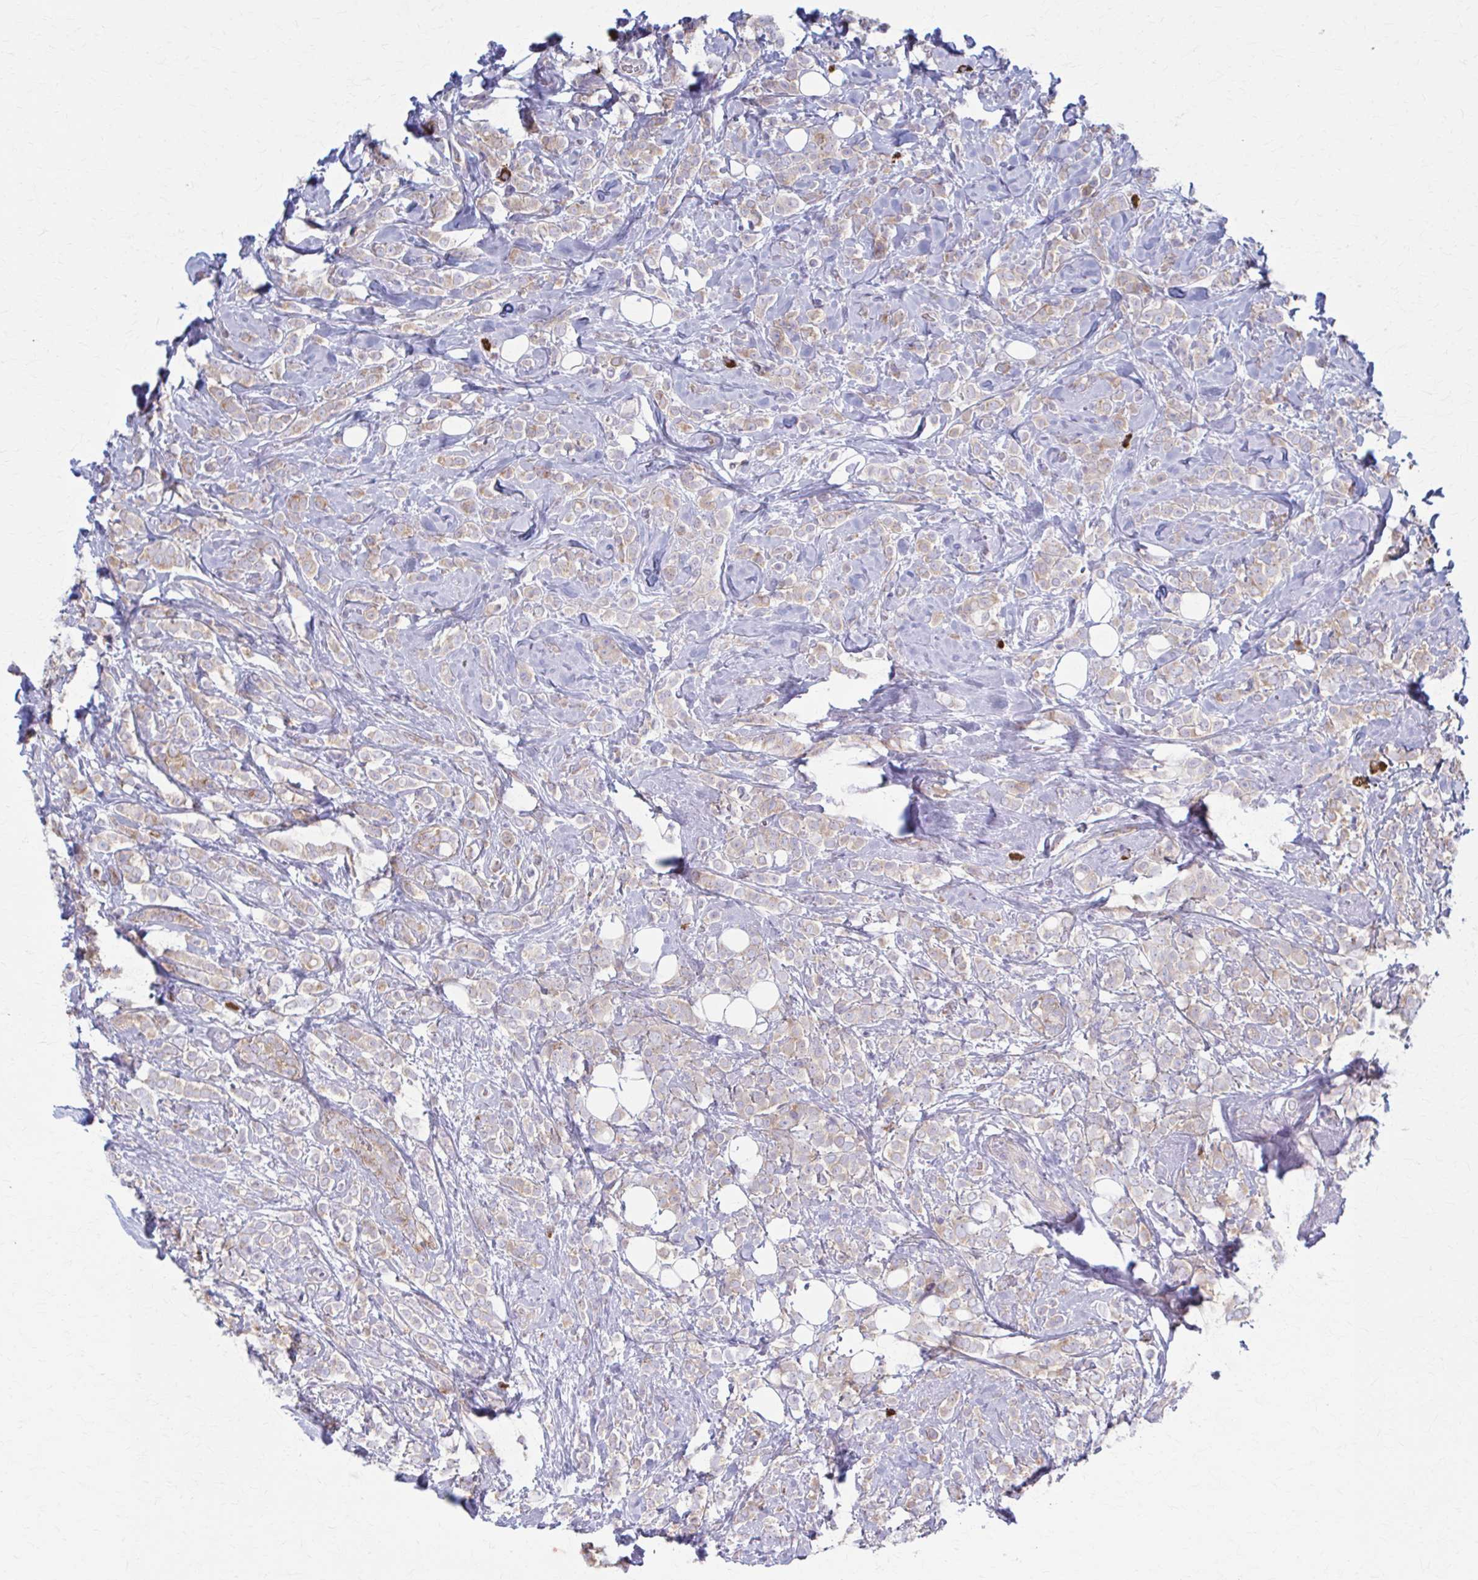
{"staining": {"intensity": "moderate", "quantity": "<25%", "location": "cytoplasmic/membranous"}, "tissue": "breast cancer", "cell_type": "Tumor cells", "image_type": "cancer", "snomed": [{"axis": "morphology", "description": "Lobular carcinoma"}, {"axis": "topography", "description": "Breast"}], "caption": "Approximately <25% of tumor cells in lobular carcinoma (breast) display moderate cytoplasmic/membranous protein expression as visualized by brown immunohistochemical staining.", "gene": "PRKRA", "patient": {"sex": "female", "age": 49}}